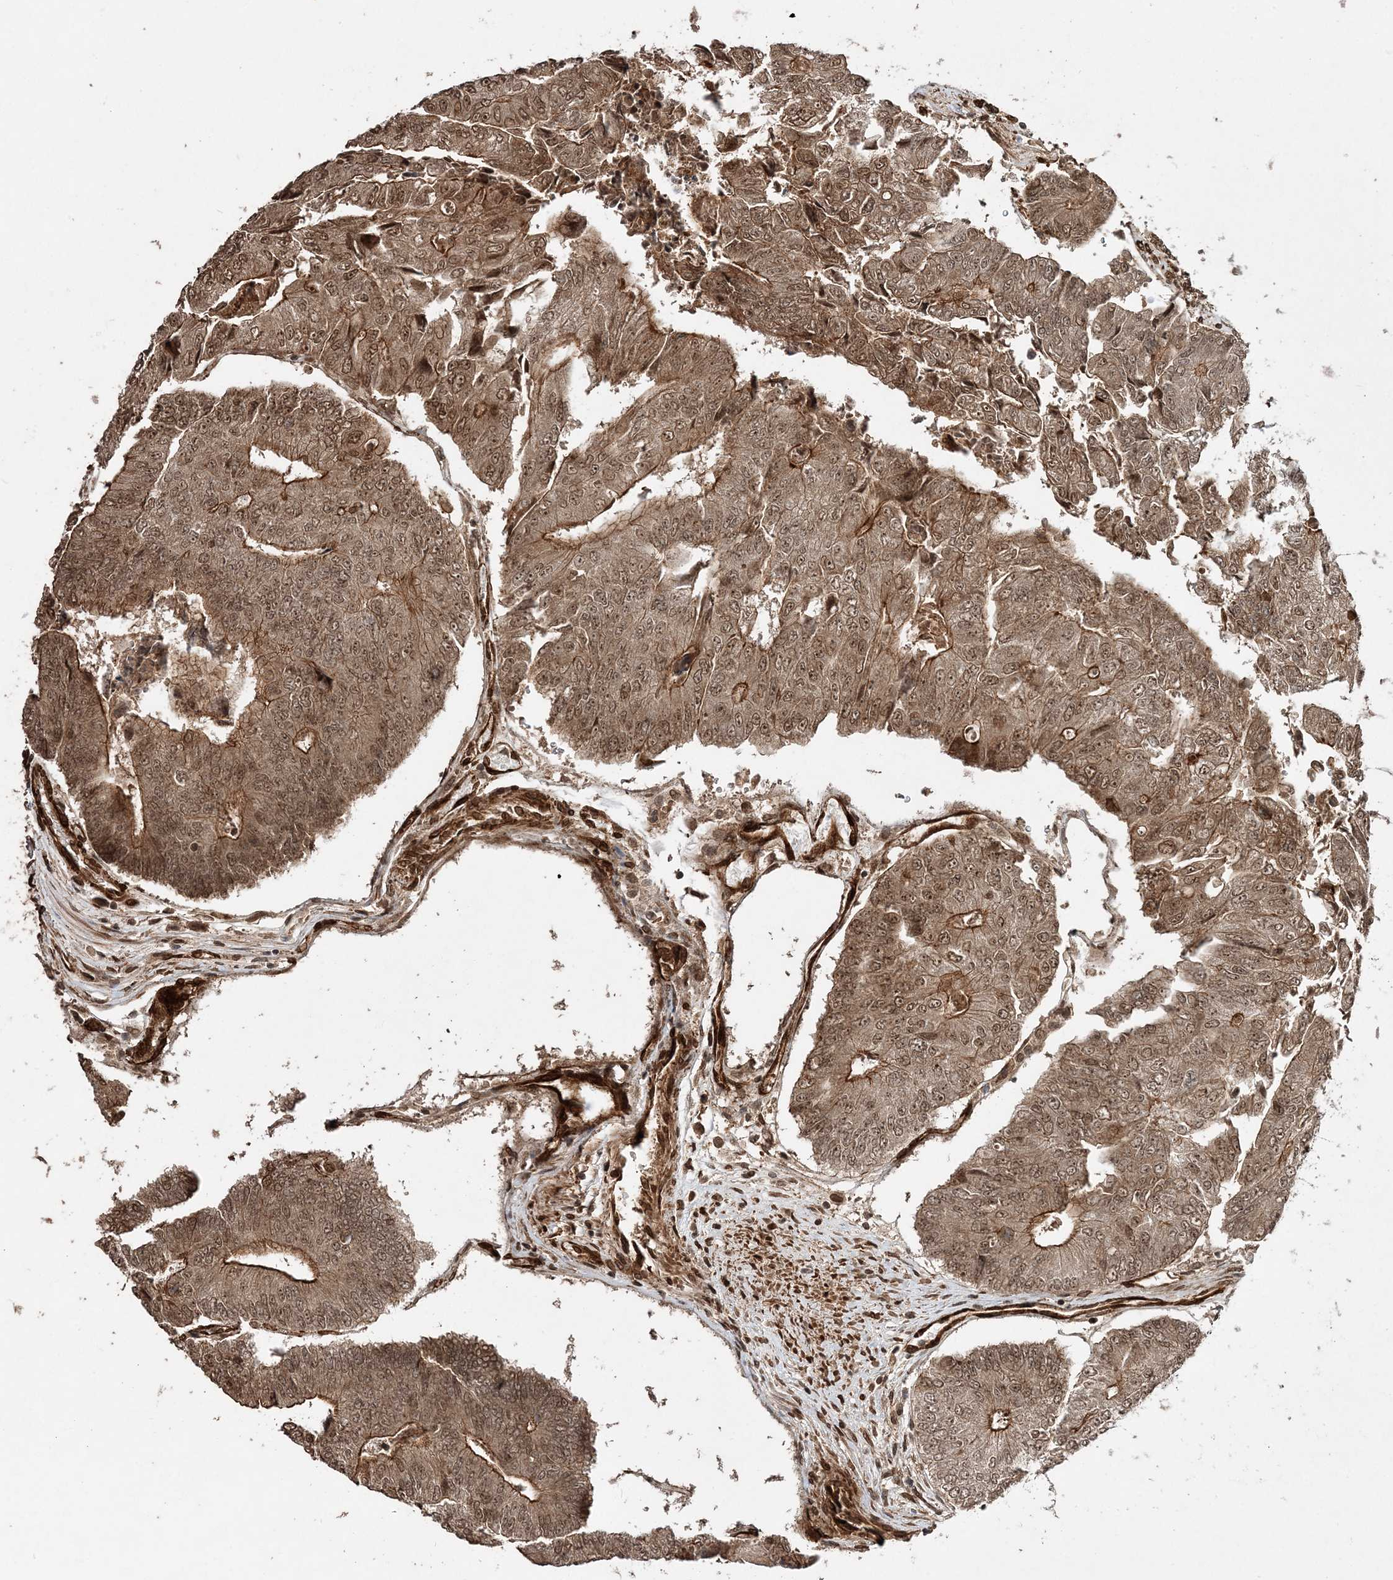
{"staining": {"intensity": "moderate", "quantity": ">75%", "location": "cytoplasmic/membranous,nuclear"}, "tissue": "colorectal cancer", "cell_type": "Tumor cells", "image_type": "cancer", "snomed": [{"axis": "morphology", "description": "Adenocarcinoma, NOS"}, {"axis": "topography", "description": "Colon"}], "caption": "Immunohistochemistry (IHC) photomicrograph of neoplastic tissue: adenocarcinoma (colorectal) stained using immunohistochemistry (IHC) shows medium levels of moderate protein expression localized specifically in the cytoplasmic/membranous and nuclear of tumor cells, appearing as a cytoplasmic/membranous and nuclear brown color.", "gene": "ETAA1", "patient": {"sex": "female", "age": 67}}